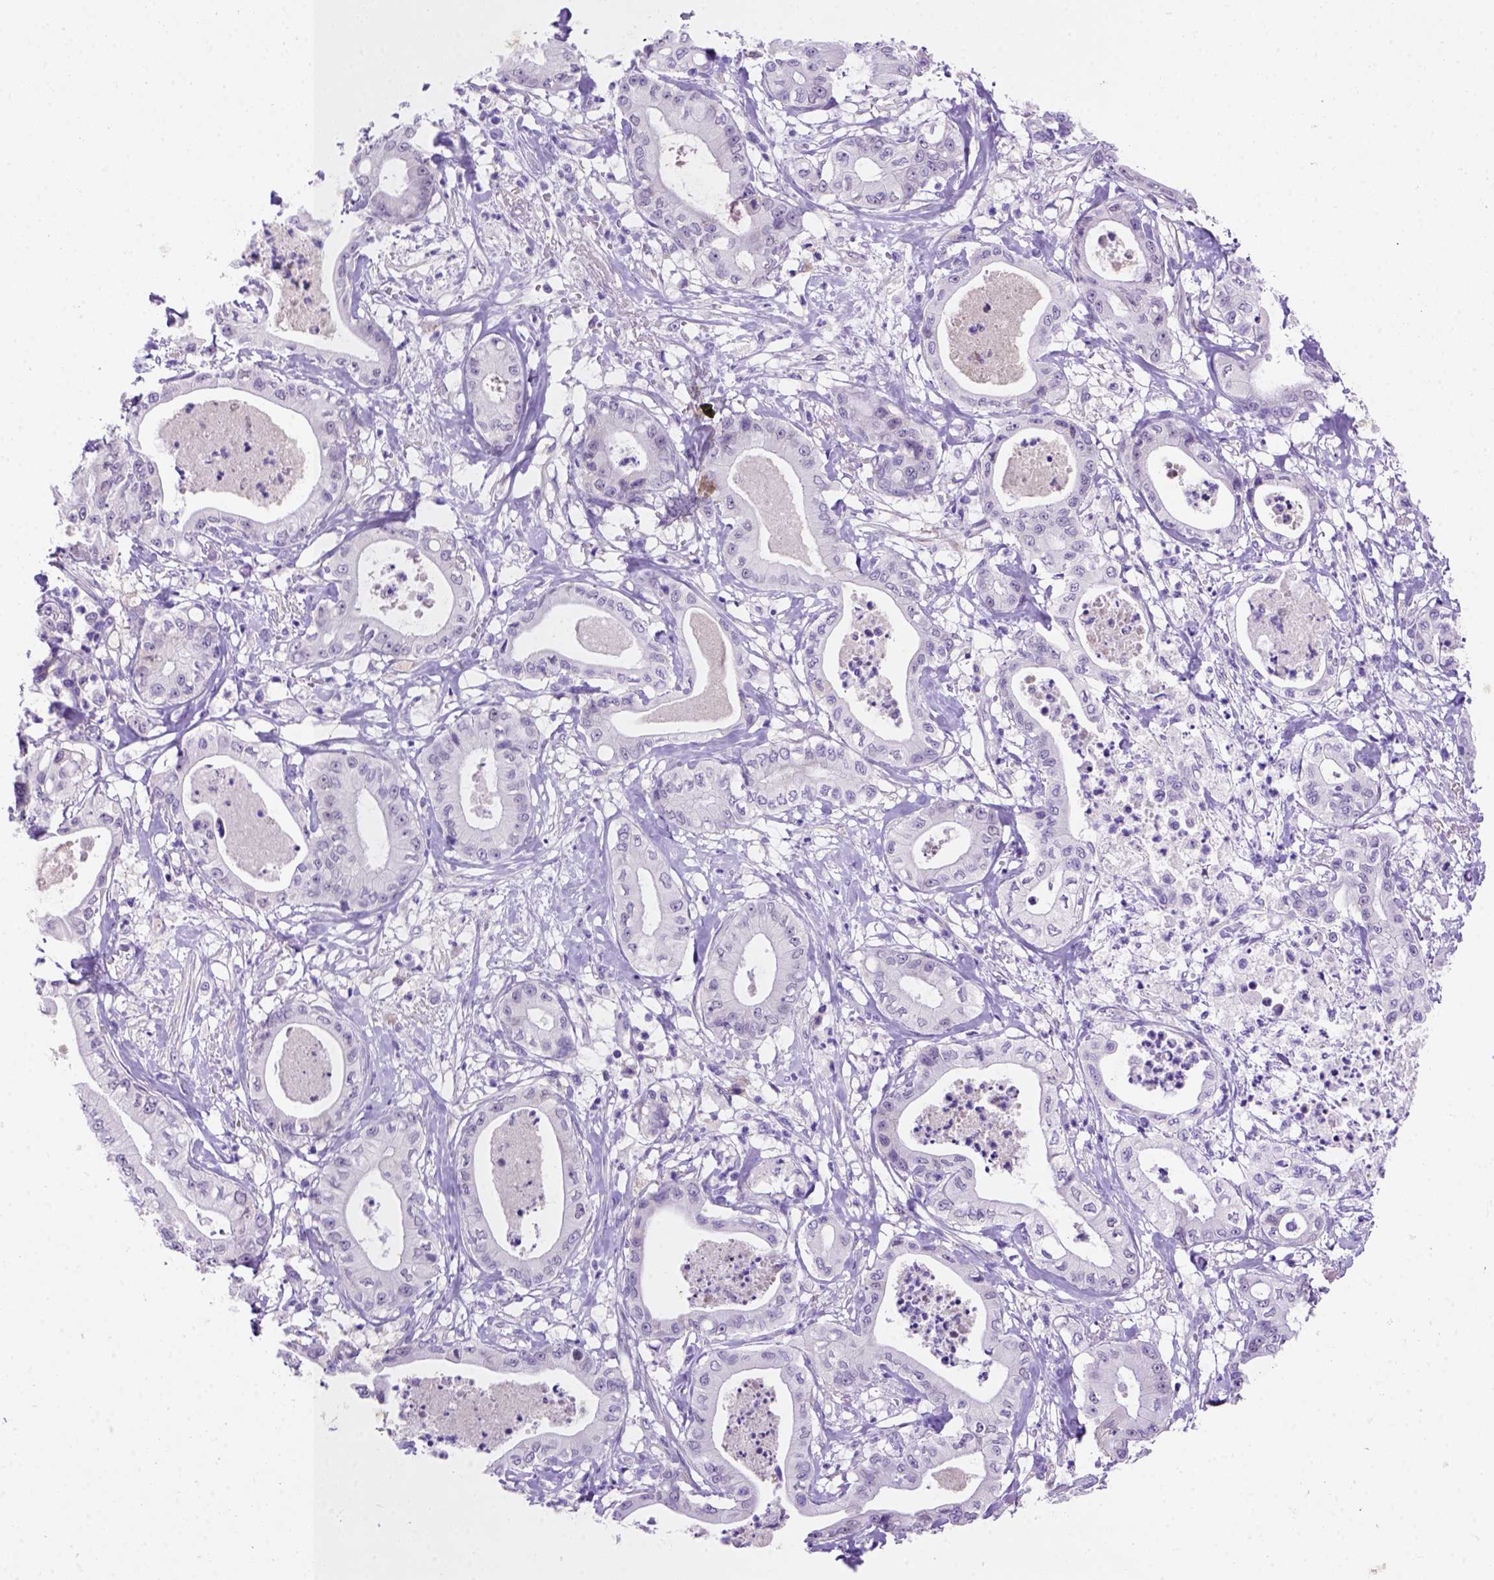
{"staining": {"intensity": "negative", "quantity": "none", "location": "none"}, "tissue": "pancreatic cancer", "cell_type": "Tumor cells", "image_type": "cancer", "snomed": [{"axis": "morphology", "description": "Adenocarcinoma, NOS"}, {"axis": "topography", "description": "Pancreas"}], "caption": "Human adenocarcinoma (pancreatic) stained for a protein using immunohistochemistry (IHC) reveals no expression in tumor cells.", "gene": "FAM81B", "patient": {"sex": "male", "age": 71}}